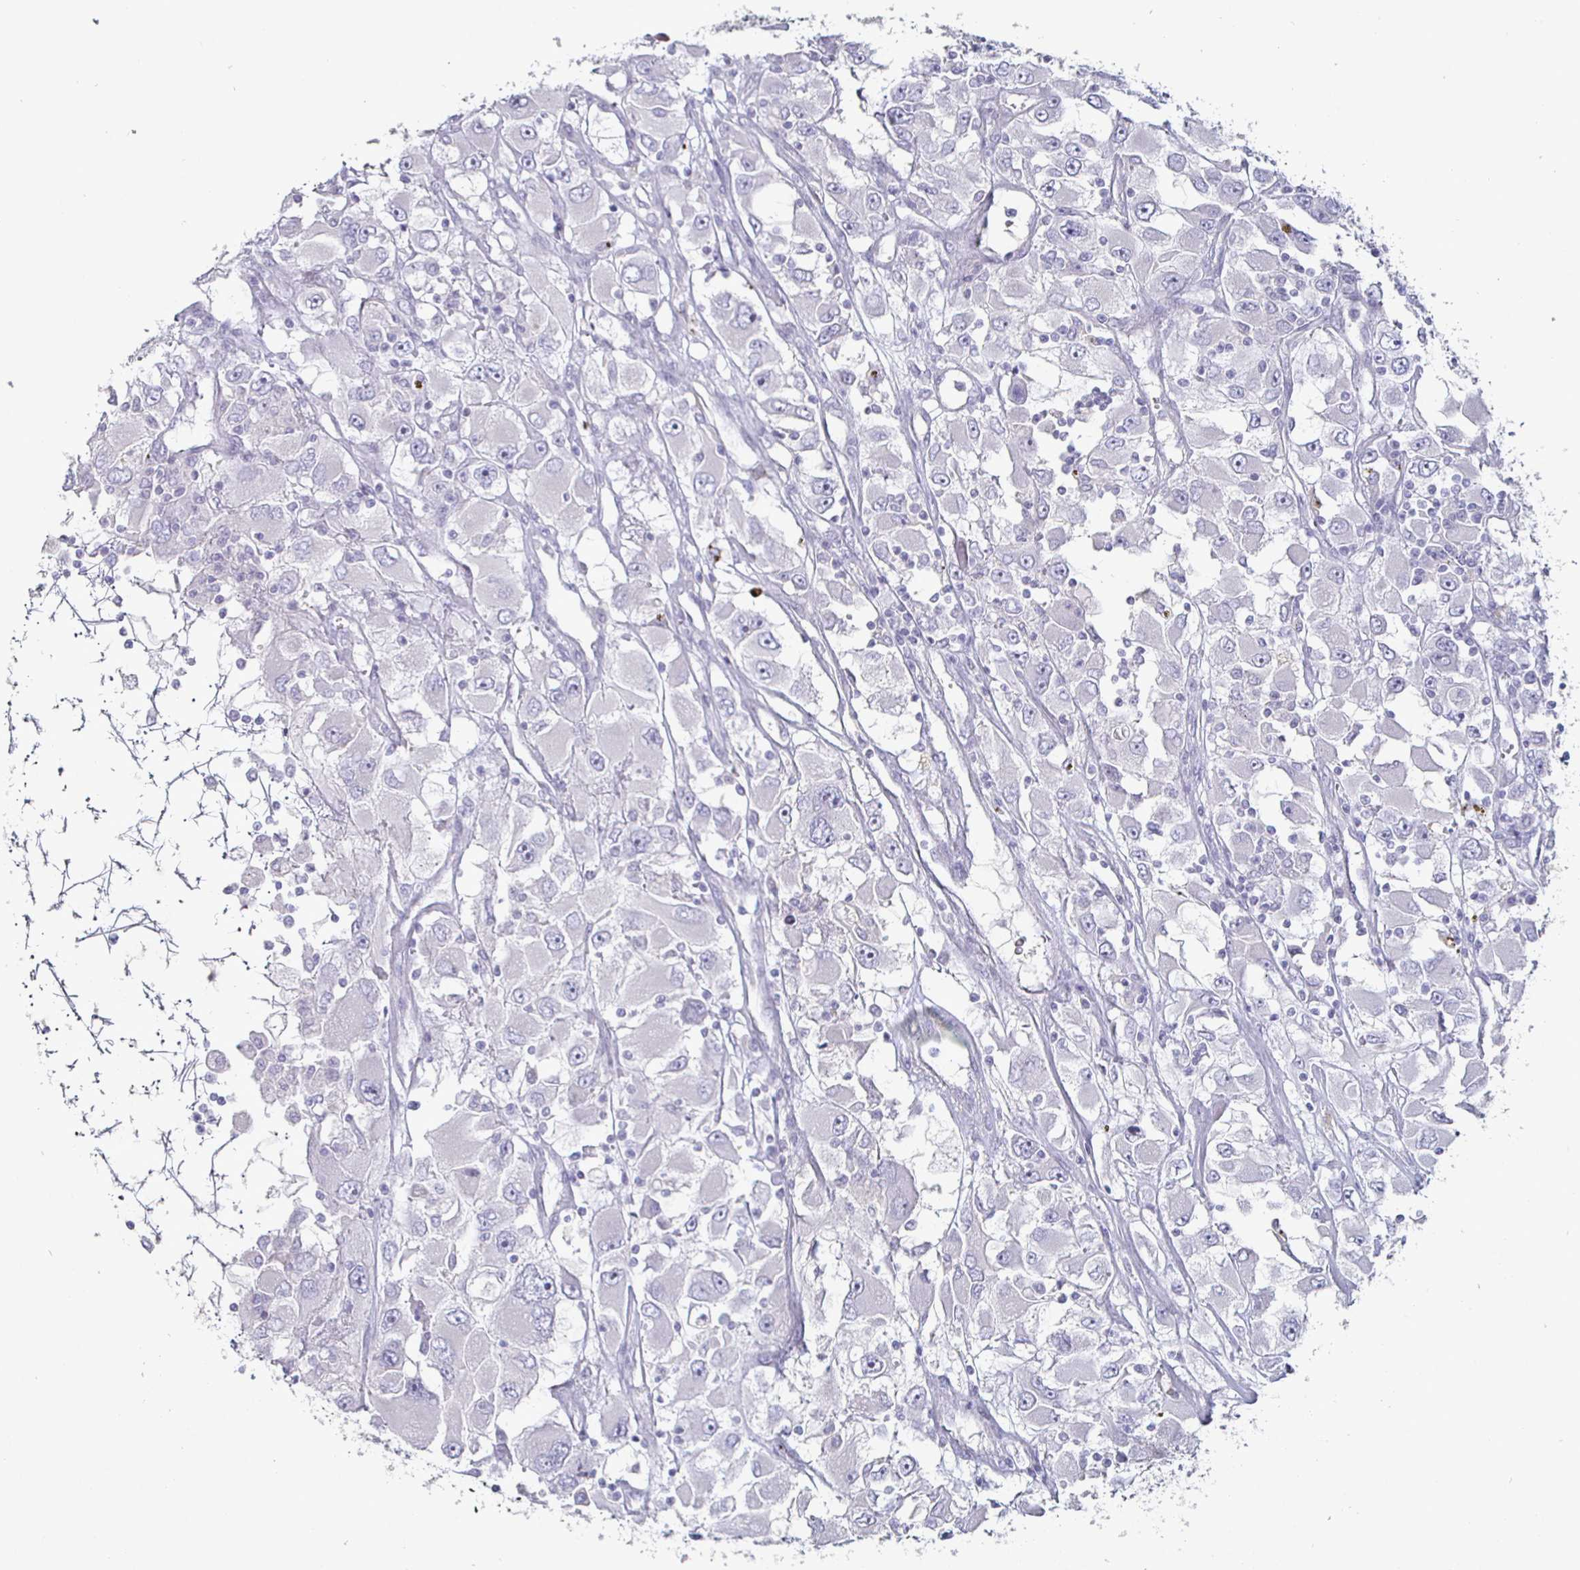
{"staining": {"intensity": "negative", "quantity": "none", "location": "none"}, "tissue": "renal cancer", "cell_type": "Tumor cells", "image_type": "cancer", "snomed": [{"axis": "morphology", "description": "Adenocarcinoma, NOS"}, {"axis": "topography", "description": "Kidney"}], "caption": "Renal cancer (adenocarcinoma) was stained to show a protein in brown. There is no significant expression in tumor cells.", "gene": "ENPP1", "patient": {"sex": "female", "age": 52}}